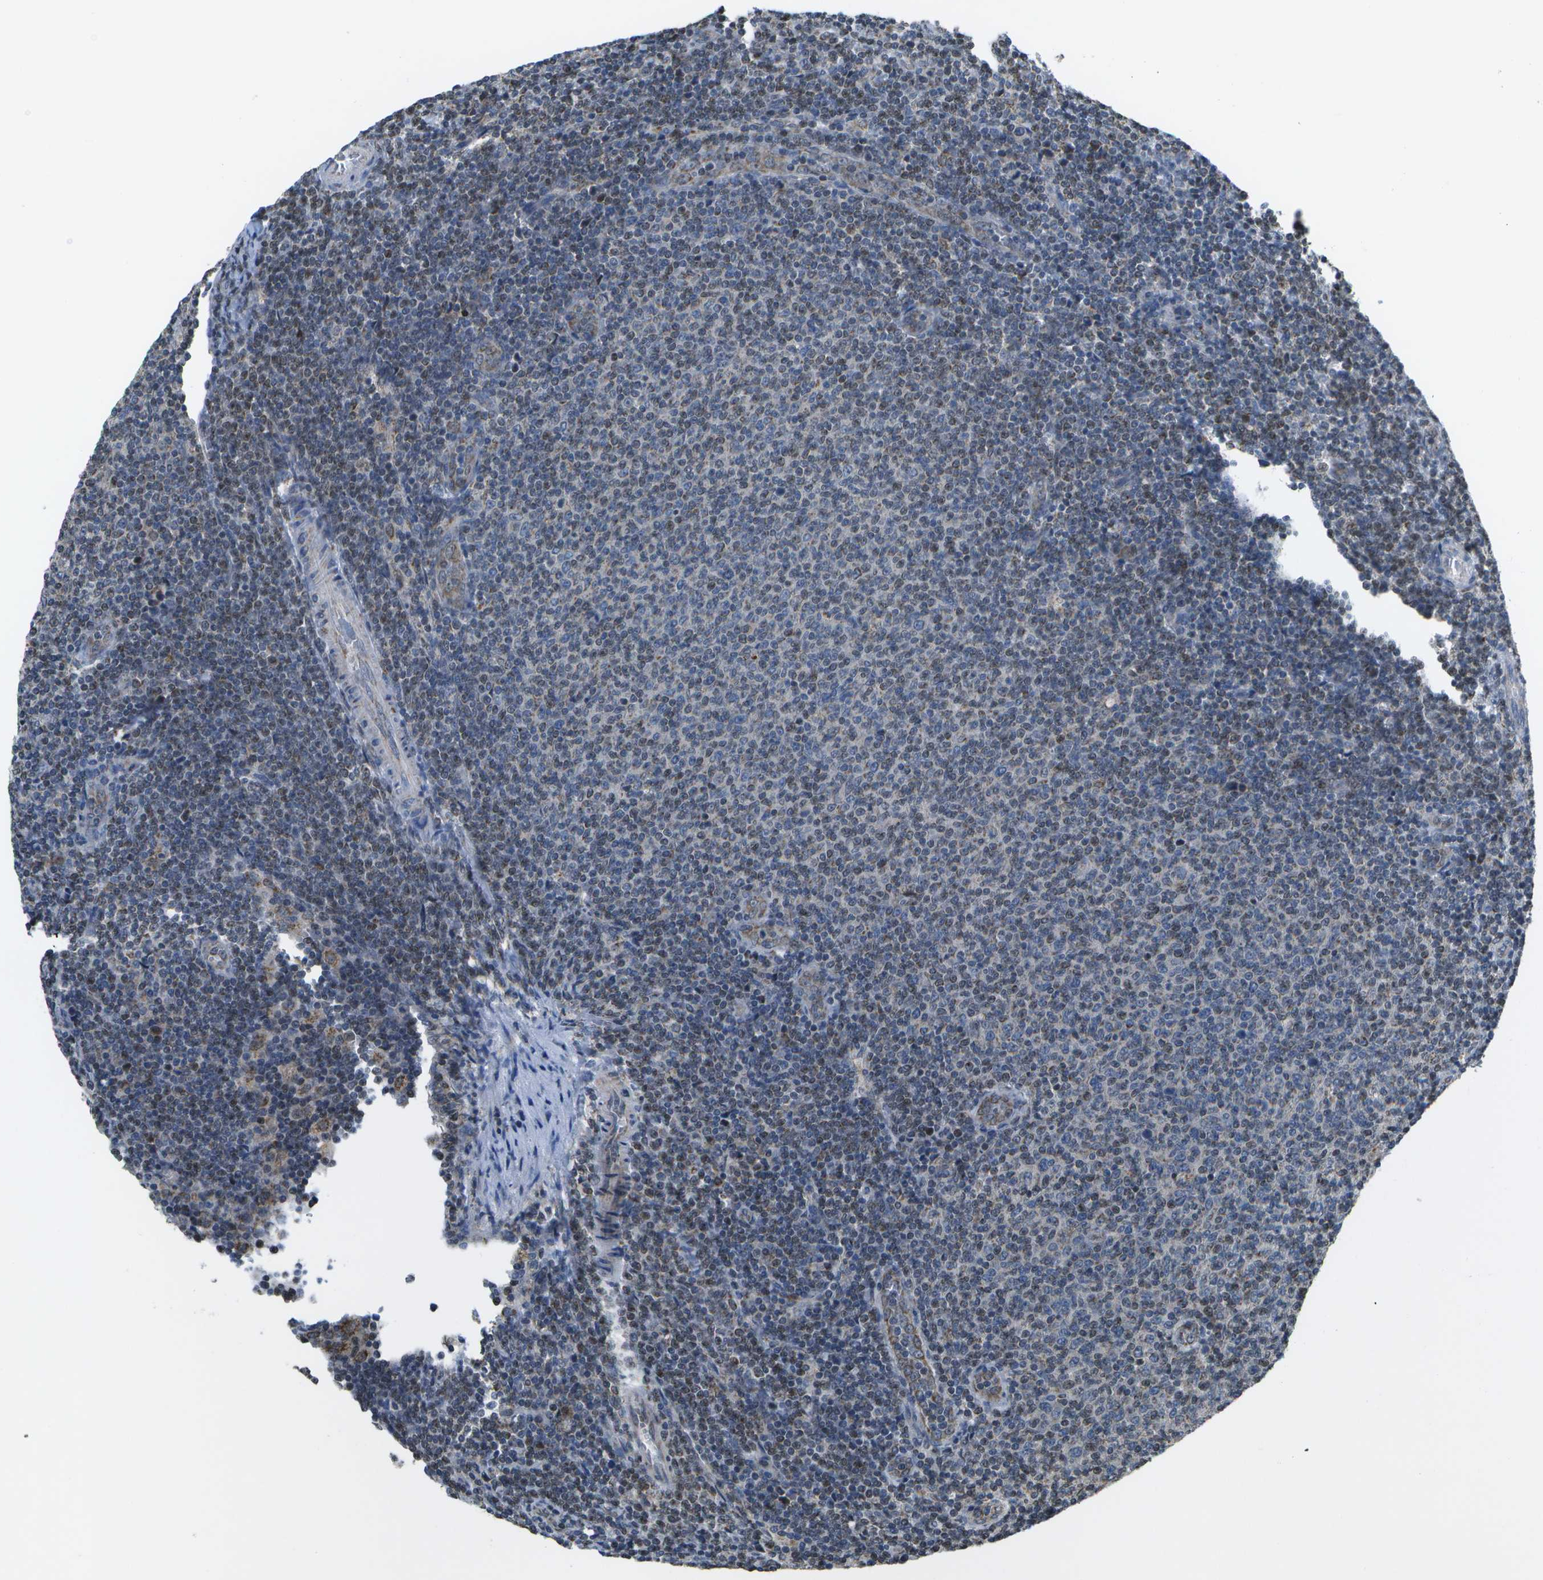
{"staining": {"intensity": "weak", "quantity": "25%-75%", "location": "nuclear"}, "tissue": "lymphoma", "cell_type": "Tumor cells", "image_type": "cancer", "snomed": [{"axis": "morphology", "description": "Malignant lymphoma, non-Hodgkin's type, Low grade"}, {"axis": "topography", "description": "Lymph node"}], "caption": "Immunohistochemistry (IHC) image of neoplastic tissue: low-grade malignant lymphoma, non-Hodgkin's type stained using IHC reveals low levels of weak protein expression localized specifically in the nuclear of tumor cells, appearing as a nuclear brown color.", "gene": "HADHA", "patient": {"sex": "male", "age": 66}}